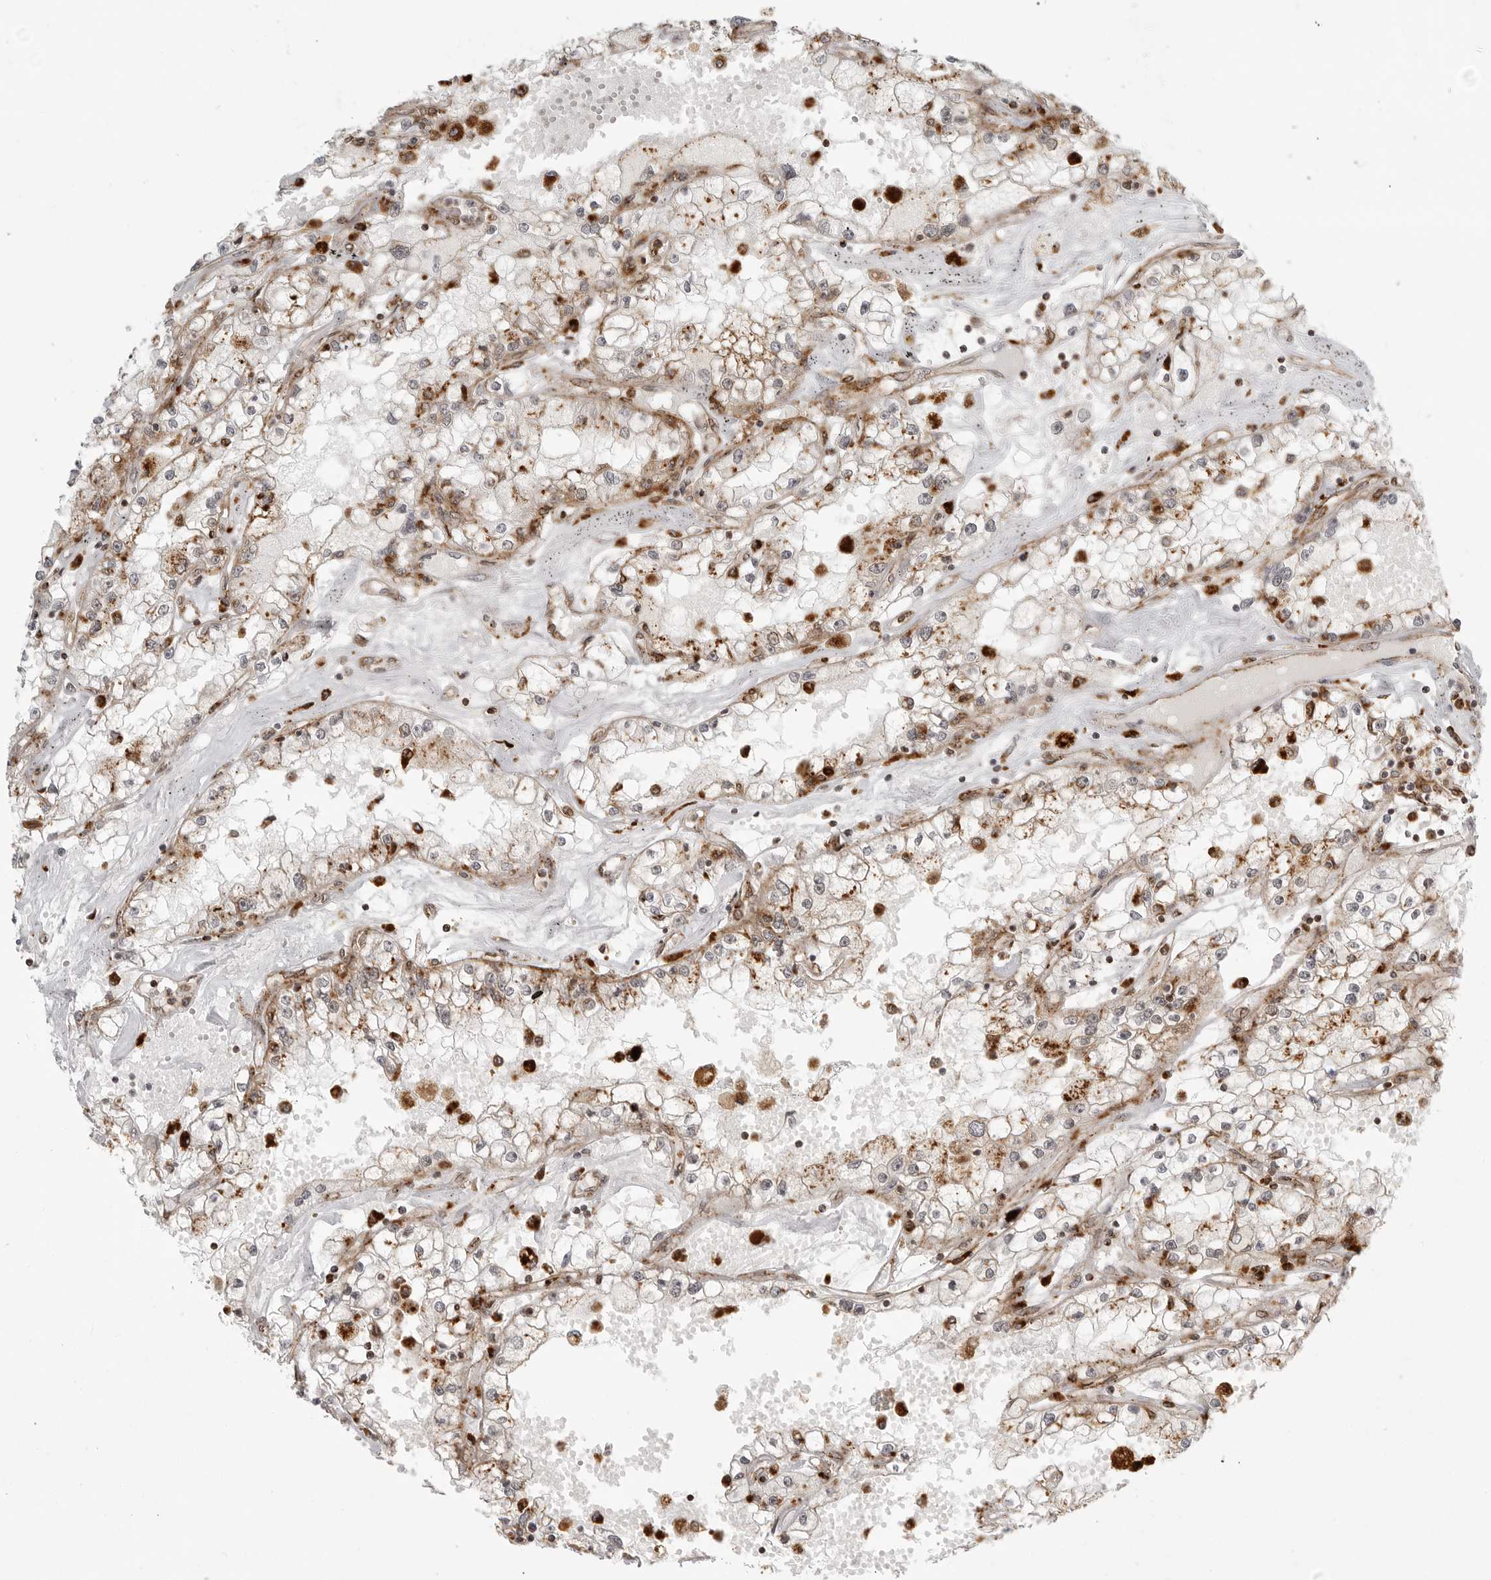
{"staining": {"intensity": "moderate", "quantity": ">75%", "location": "cytoplasmic/membranous"}, "tissue": "renal cancer", "cell_type": "Tumor cells", "image_type": "cancer", "snomed": [{"axis": "morphology", "description": "Adenocarcinoma, NOS"}, {"axis": "topography", "description": "Kidney"}], "caption": "DAB immunohistochemical staining of renal cancer (adenocarcinoma) reveals moderate cytoplasmic/membranous protein expression in approximately >75% of tumor cells.", "gene": "IDUA", "patient": {"sex": "male", "age": 56}}